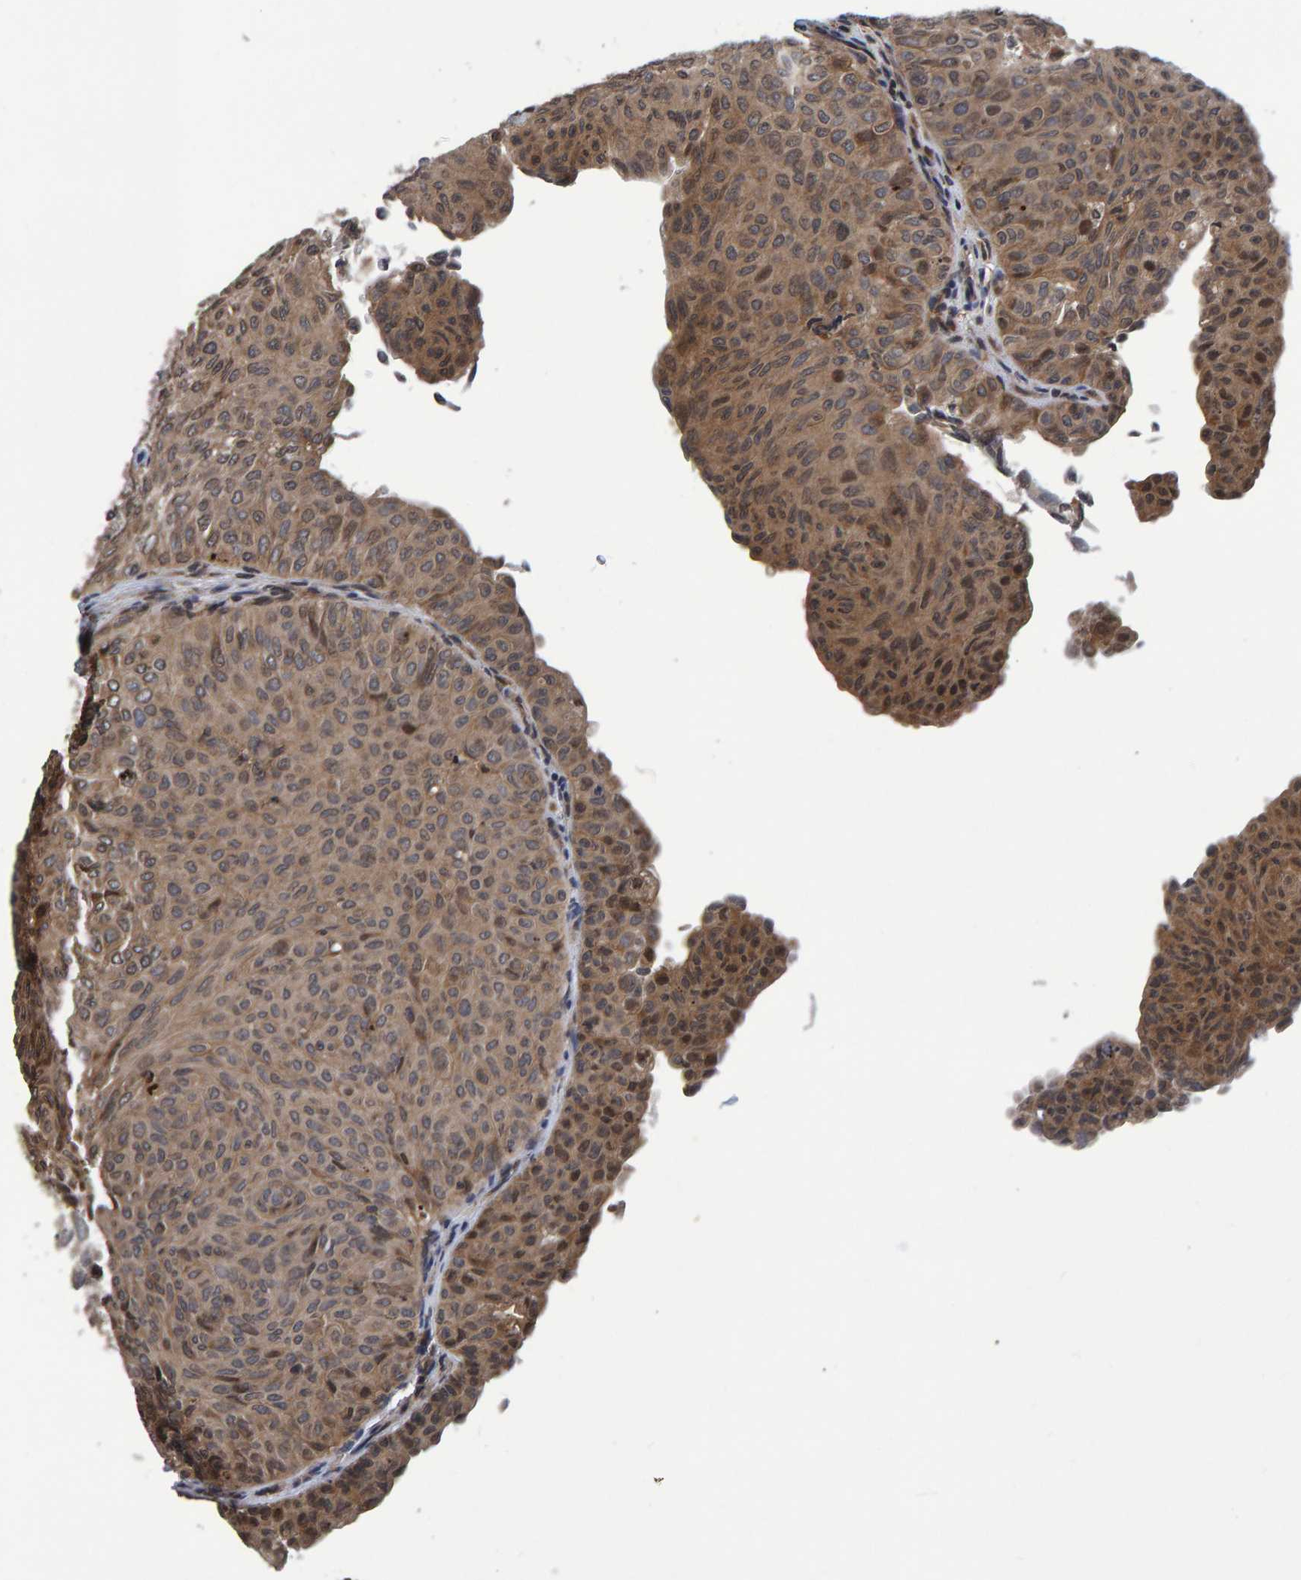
{"staining": {"intensity": "moderate", "quantity": "25%-75%", "location": "cytoplasmic/membranous"}, "tissue": "urothelial cancer", "cell_type": "Tumor cells", "image_type": "cancer", "snomed": [{"axis": "morphology", "description": "Urothelial carcinoma, Low grade"}, {"axis": "topography", "description": "Urinary bladder"}], "caption": "An immunohistochemistry (IHC) micrograph of neoplastic tissue is shown. Protein staining in brown shows moderate cytoplasmic/membranous positivity in urothelial cancer within tumor cells. The staining is performed using DAB (3,3'-diaminobenzidine) brown chromogen to label protein expression. The nuclei are counter-stained blue using hematoxylin.", "gene": "GAB2", "patient": {"sex": "male", "age": 78}}